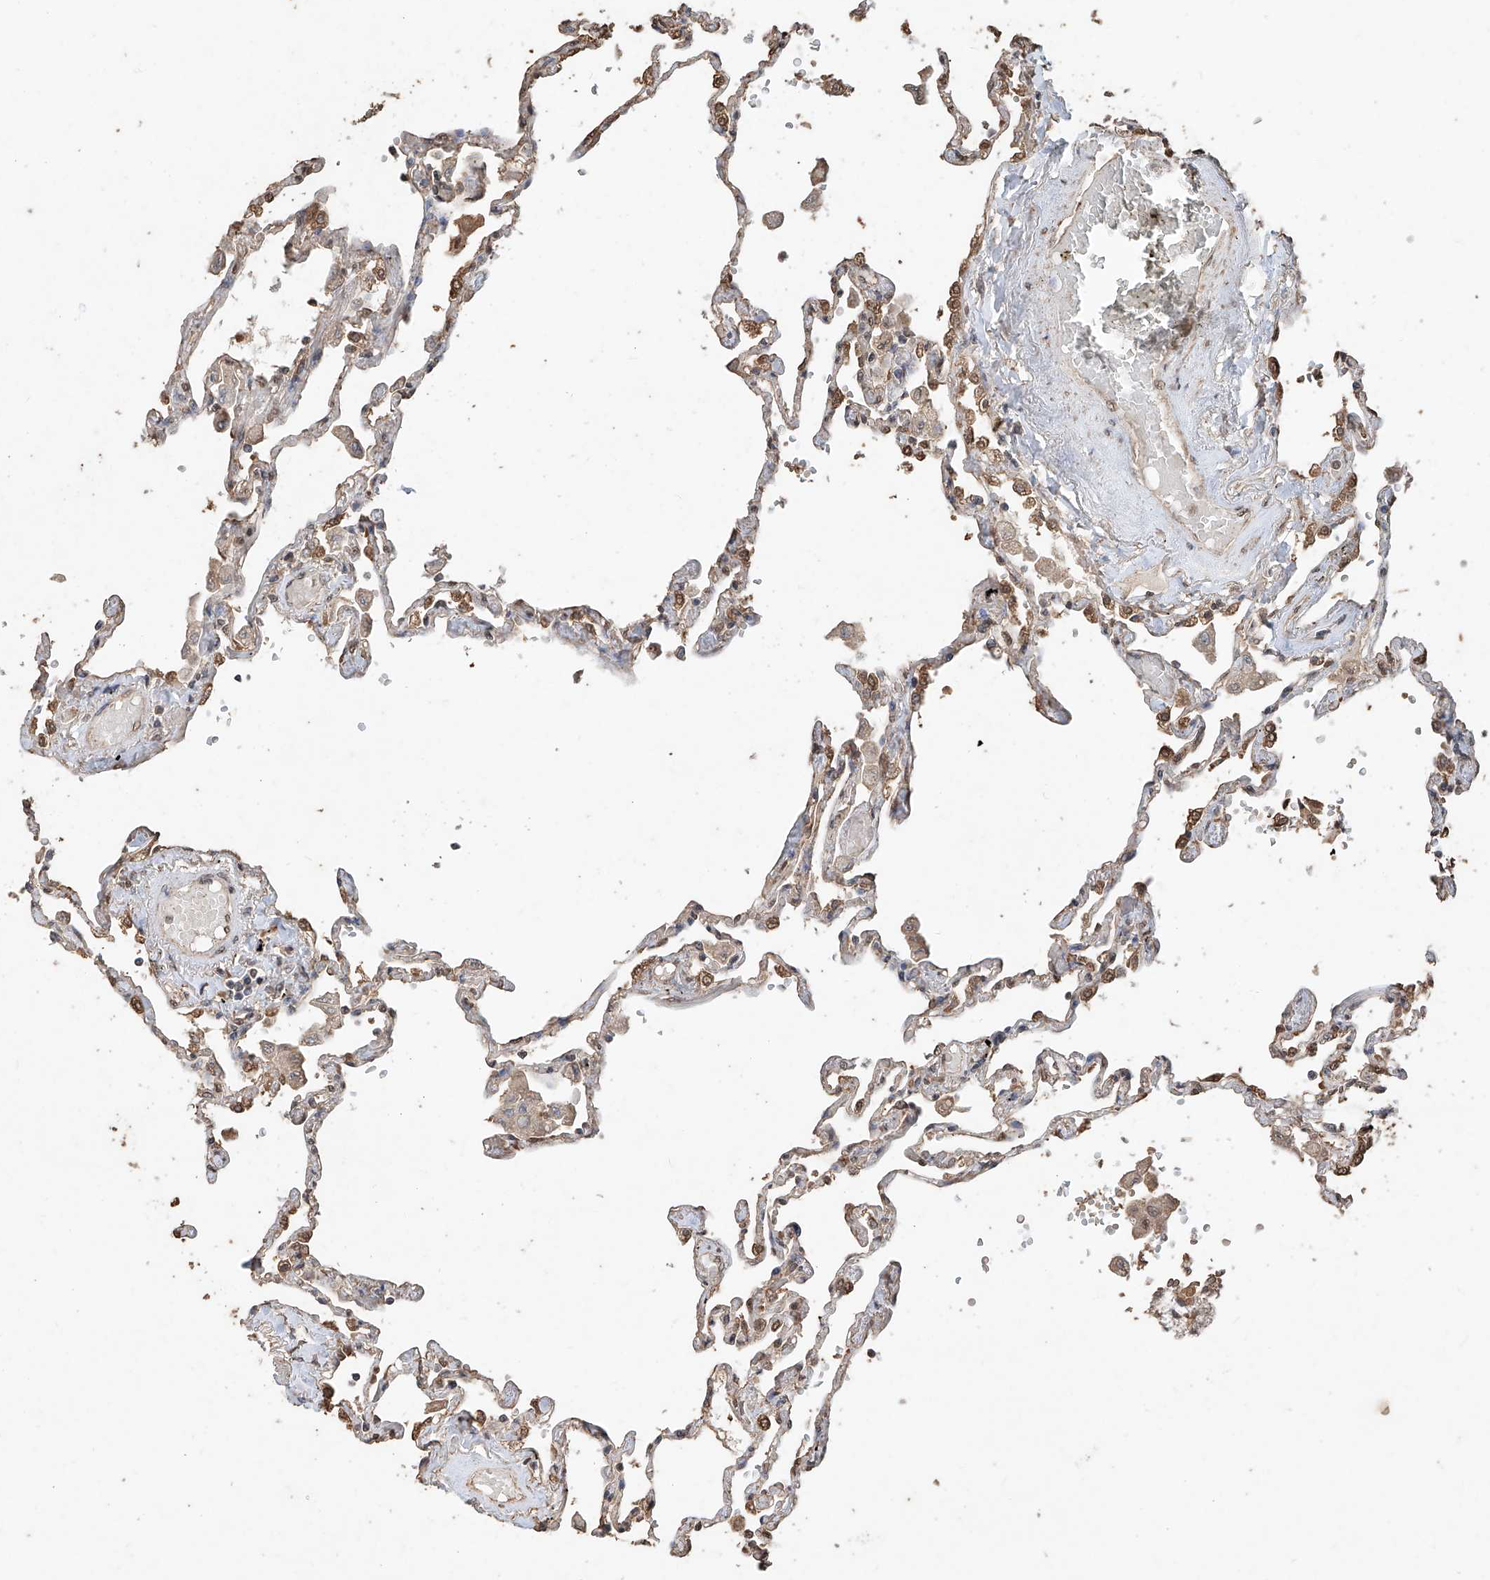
{"staining": {"intensity": "moderate", "quantity": "25%-75%", "location": "cytoplasmic/membranous"}, "tissue": "lung", "cell_type": "Alveolar cells", "image_type": "normal", "snomed": [{"axis": "morphology", "description": "Normal tissue, NOS"}, {"axis": "topography", "description": "Lung"}], "caption": "Immunohistochemical staining of normal human lung exhibits moderate cytoplasmic/membranous protein expression in approximately 25%-75% of alveolar cells. (Stains: DAB in brown, nuclei in blue, Microscopy: brightfield microscopy at high magnification).", "gene": "ELOVL1", "patient": {"sex": "female", "age": 67}}